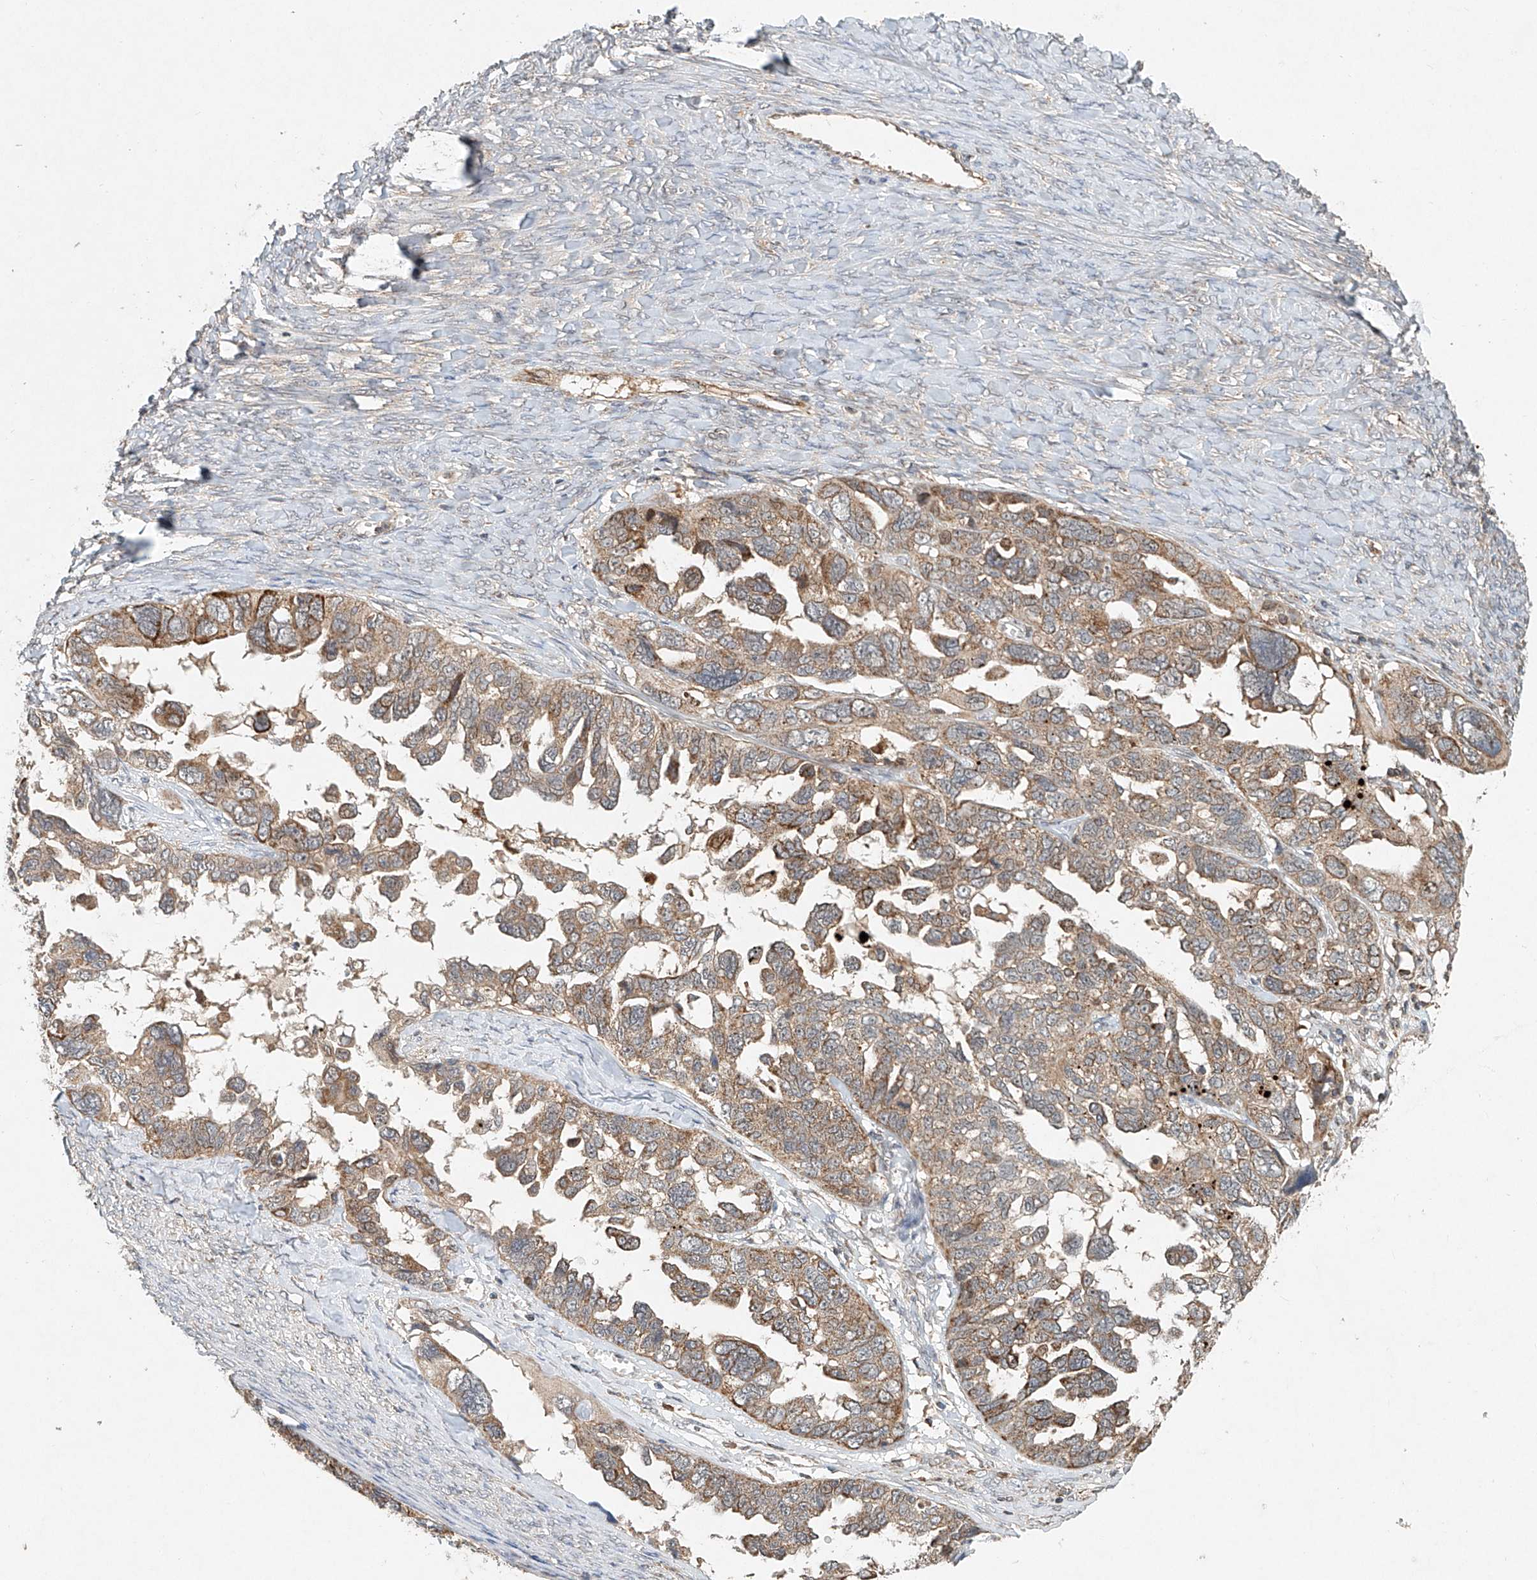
{"staining": {"intensity": "moderate", "quantity": ">75%", "location": "cytoplasmic/membranous"}, "tissue": "ovarian cancer", "cell_type": "Tumor cells", "image_type": "cancer", "snomed": [{"axis": "morphology", "description": "Cystadenocarcinoma, serous, NOS"}, {"axis": "topography", "description": "Ovary"}], "caption": "DAB (3,3'-diaminobenzidine) immunohistochemical staining of ovarian cancer (serous cystadenocarcinoma) demonstrates moderate cytoplasmic/membranous protein staining in about >75% of tumor cells. Nuclei are stained in blue.", "gene": "DCAF11", "patient": {"sex": "female", "age": 79}}